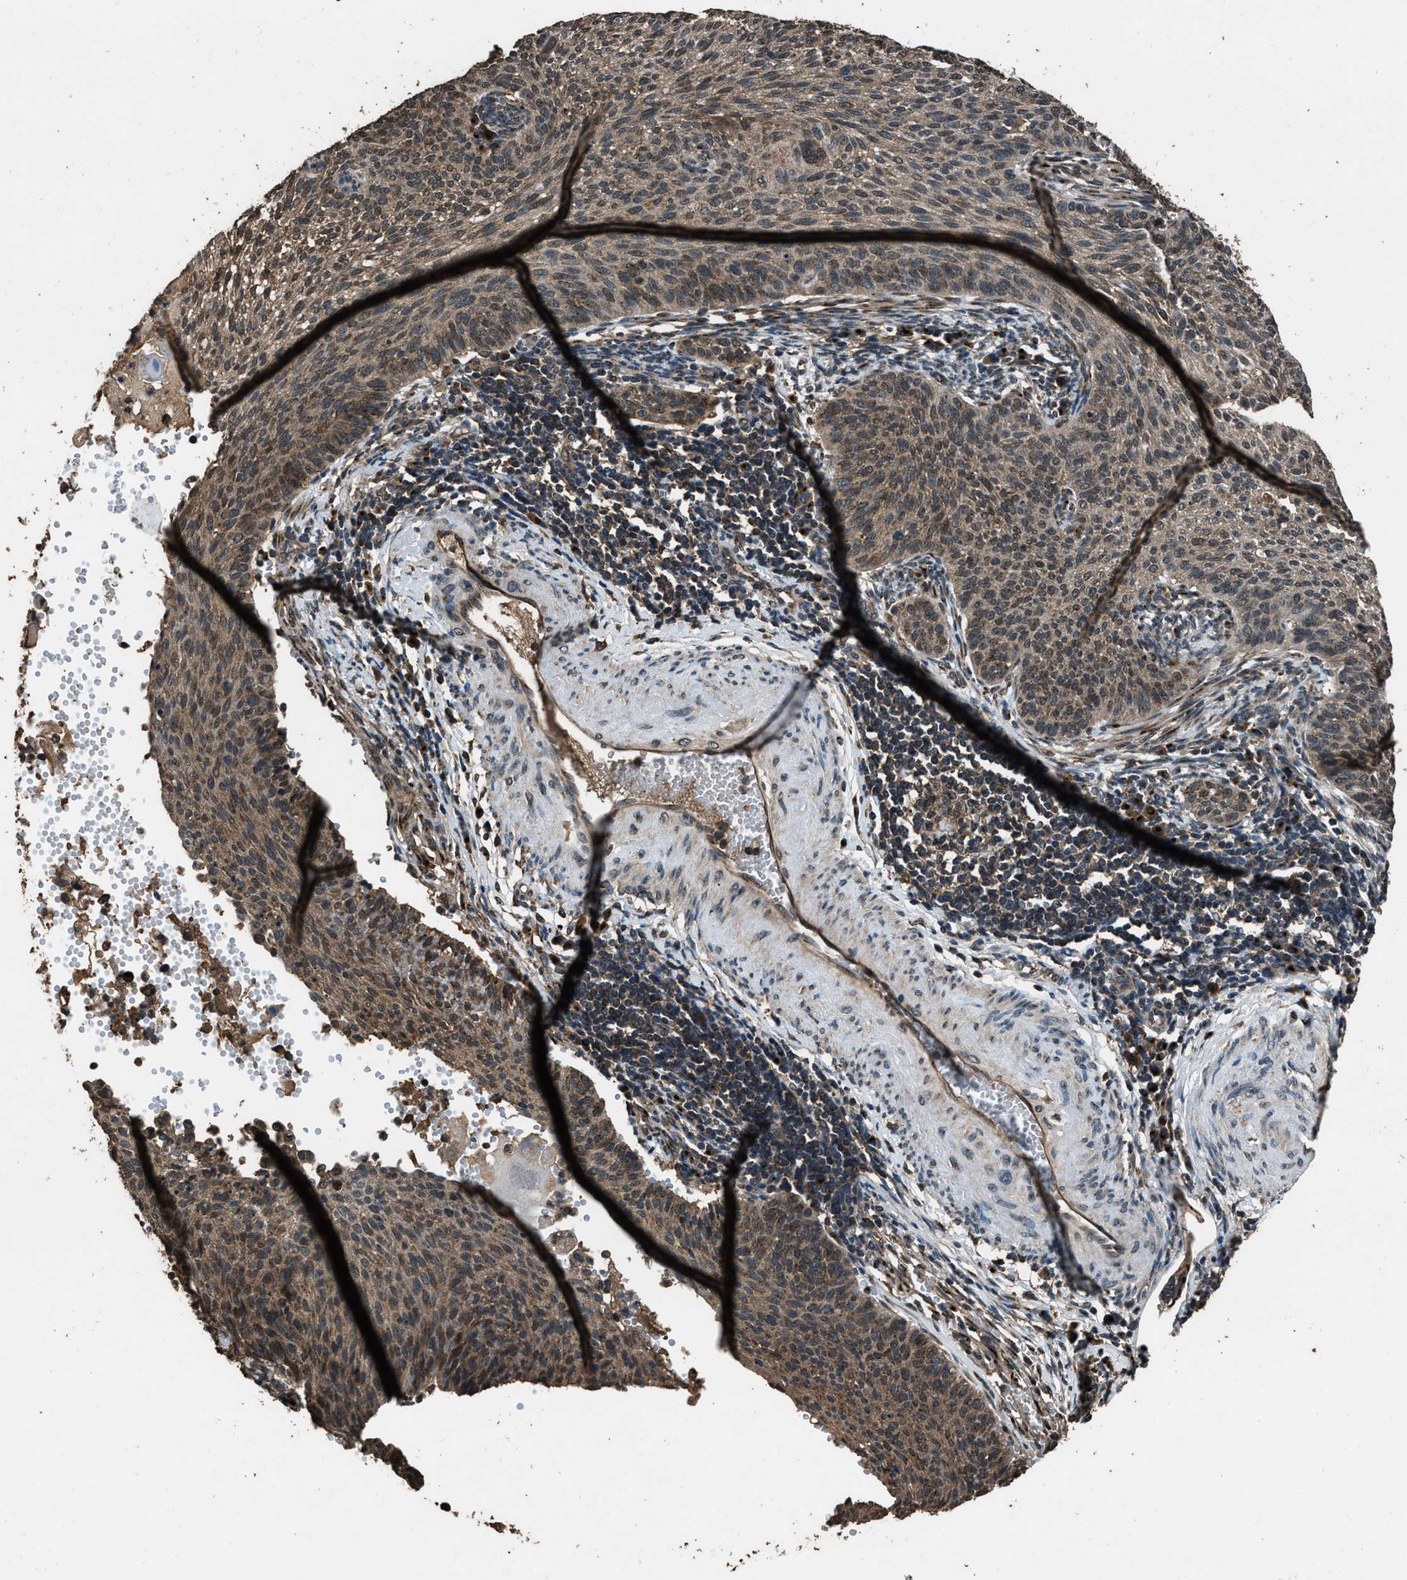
{"staining": {"intensity": "weak", "quantity": ">75%", "location": "cytoplasmic/membranous"}, "tissue": "cervical cancer", "cell_type": "Tumor cells", "image_type": "cancer", "snomed": [{"axis": "morphology", "description": "Squamous cell carcinoma, NOS"}, {"axis": "topography", "description": "Cervix"}], "caption": "This micrograph exhibits IHC staining of human cervical squamous cell carcinoma, with low weak cytoplasmic/membranous expression in approximately >75% of tumor cells.", "gene": "SLC38A10", "patient": {"sex": "female", "age": 70}}